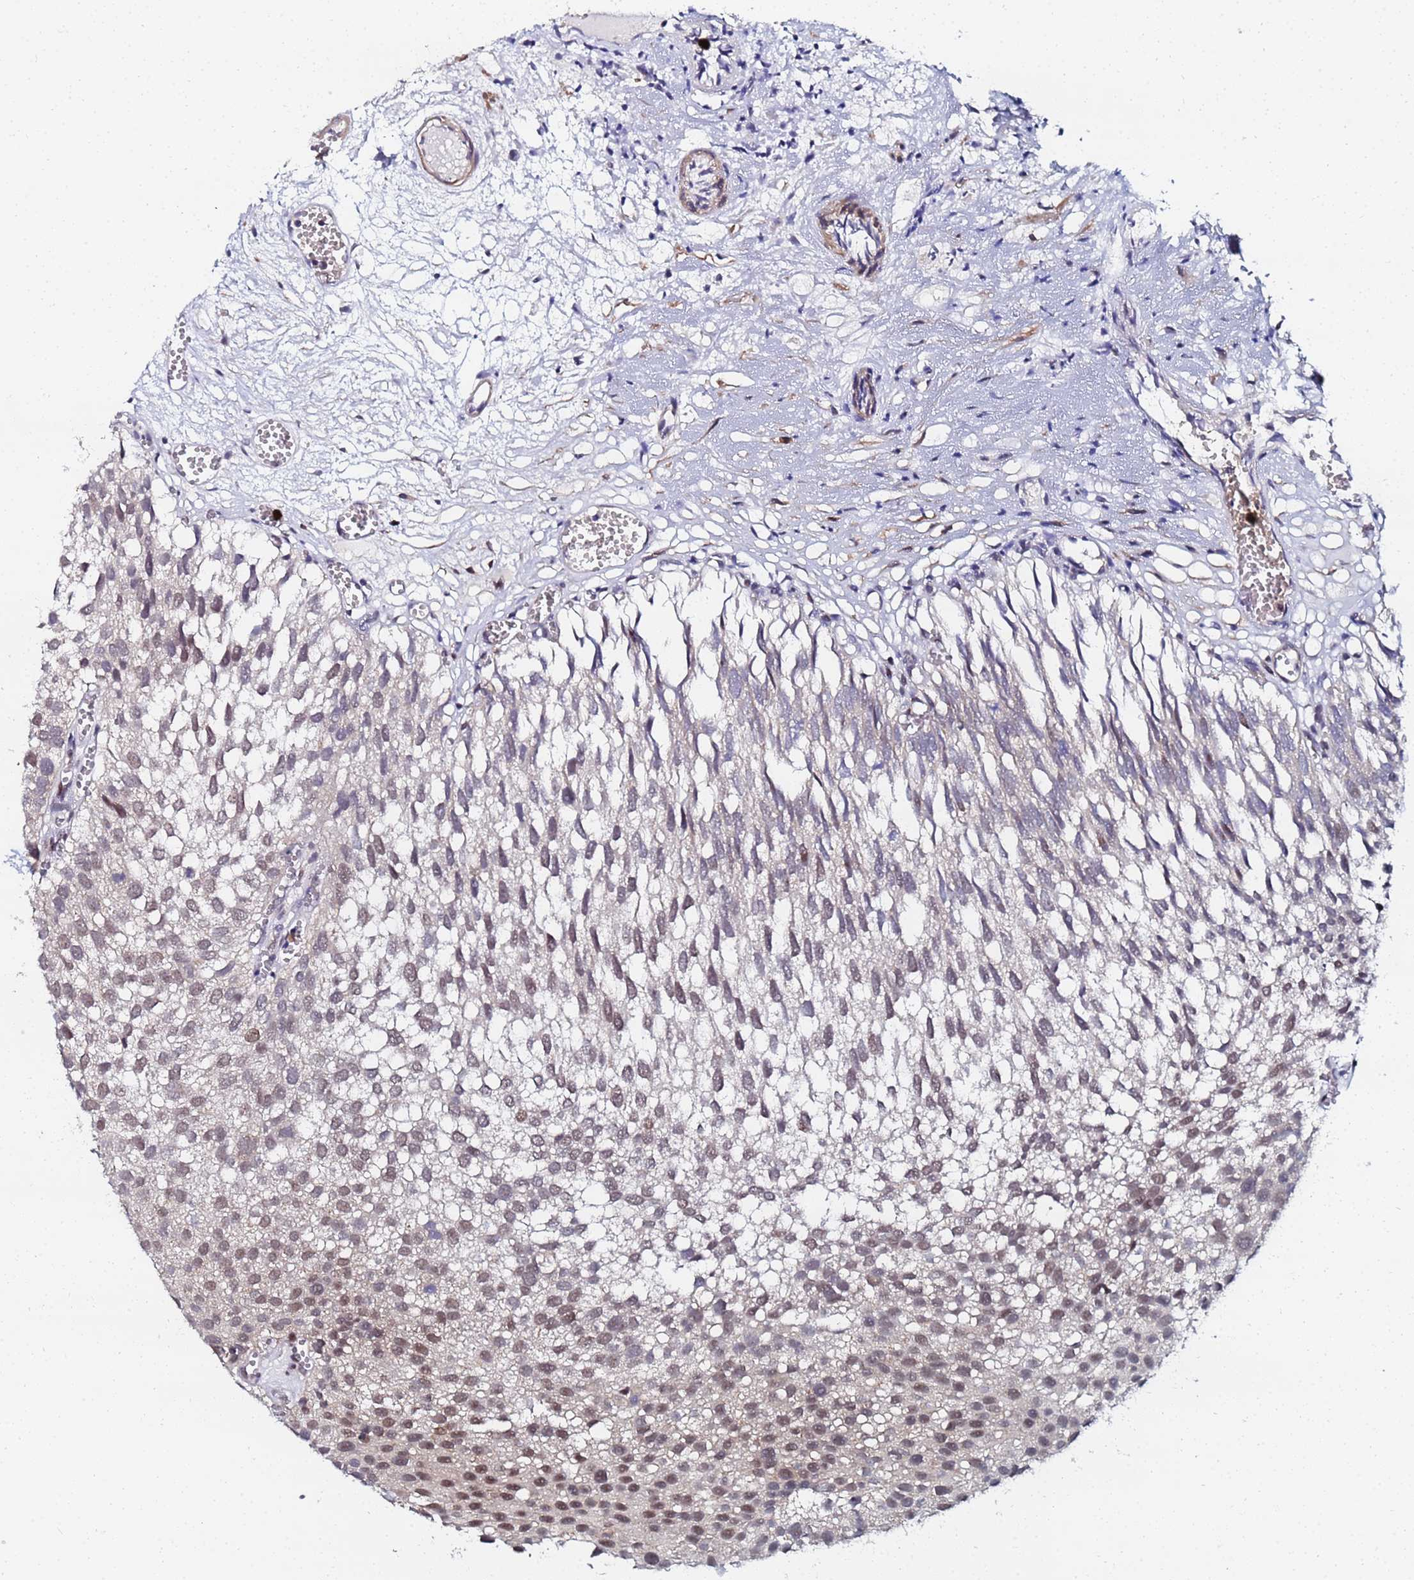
{"staining": {"intensity": "weak", "quantity": "25%-75%", "location": "nuclear"}, "tissue": "urothelial cancer", "cell_type": "Tumor cells", "image_type": "cancer", "snomed": [{"axis": "morphology", "description": "Urothelial carcinoma, Low grade"}, {"axis": "topography", "description": "Urinary bladder"}], "caption": "Urothelial cancer stained for a protein (brown) displays weak nuclear positive positivity in approximately 25%-75% of tumor cells.", "gene": "MTCL1", "patient": {"sex": "male", "age": 88}}